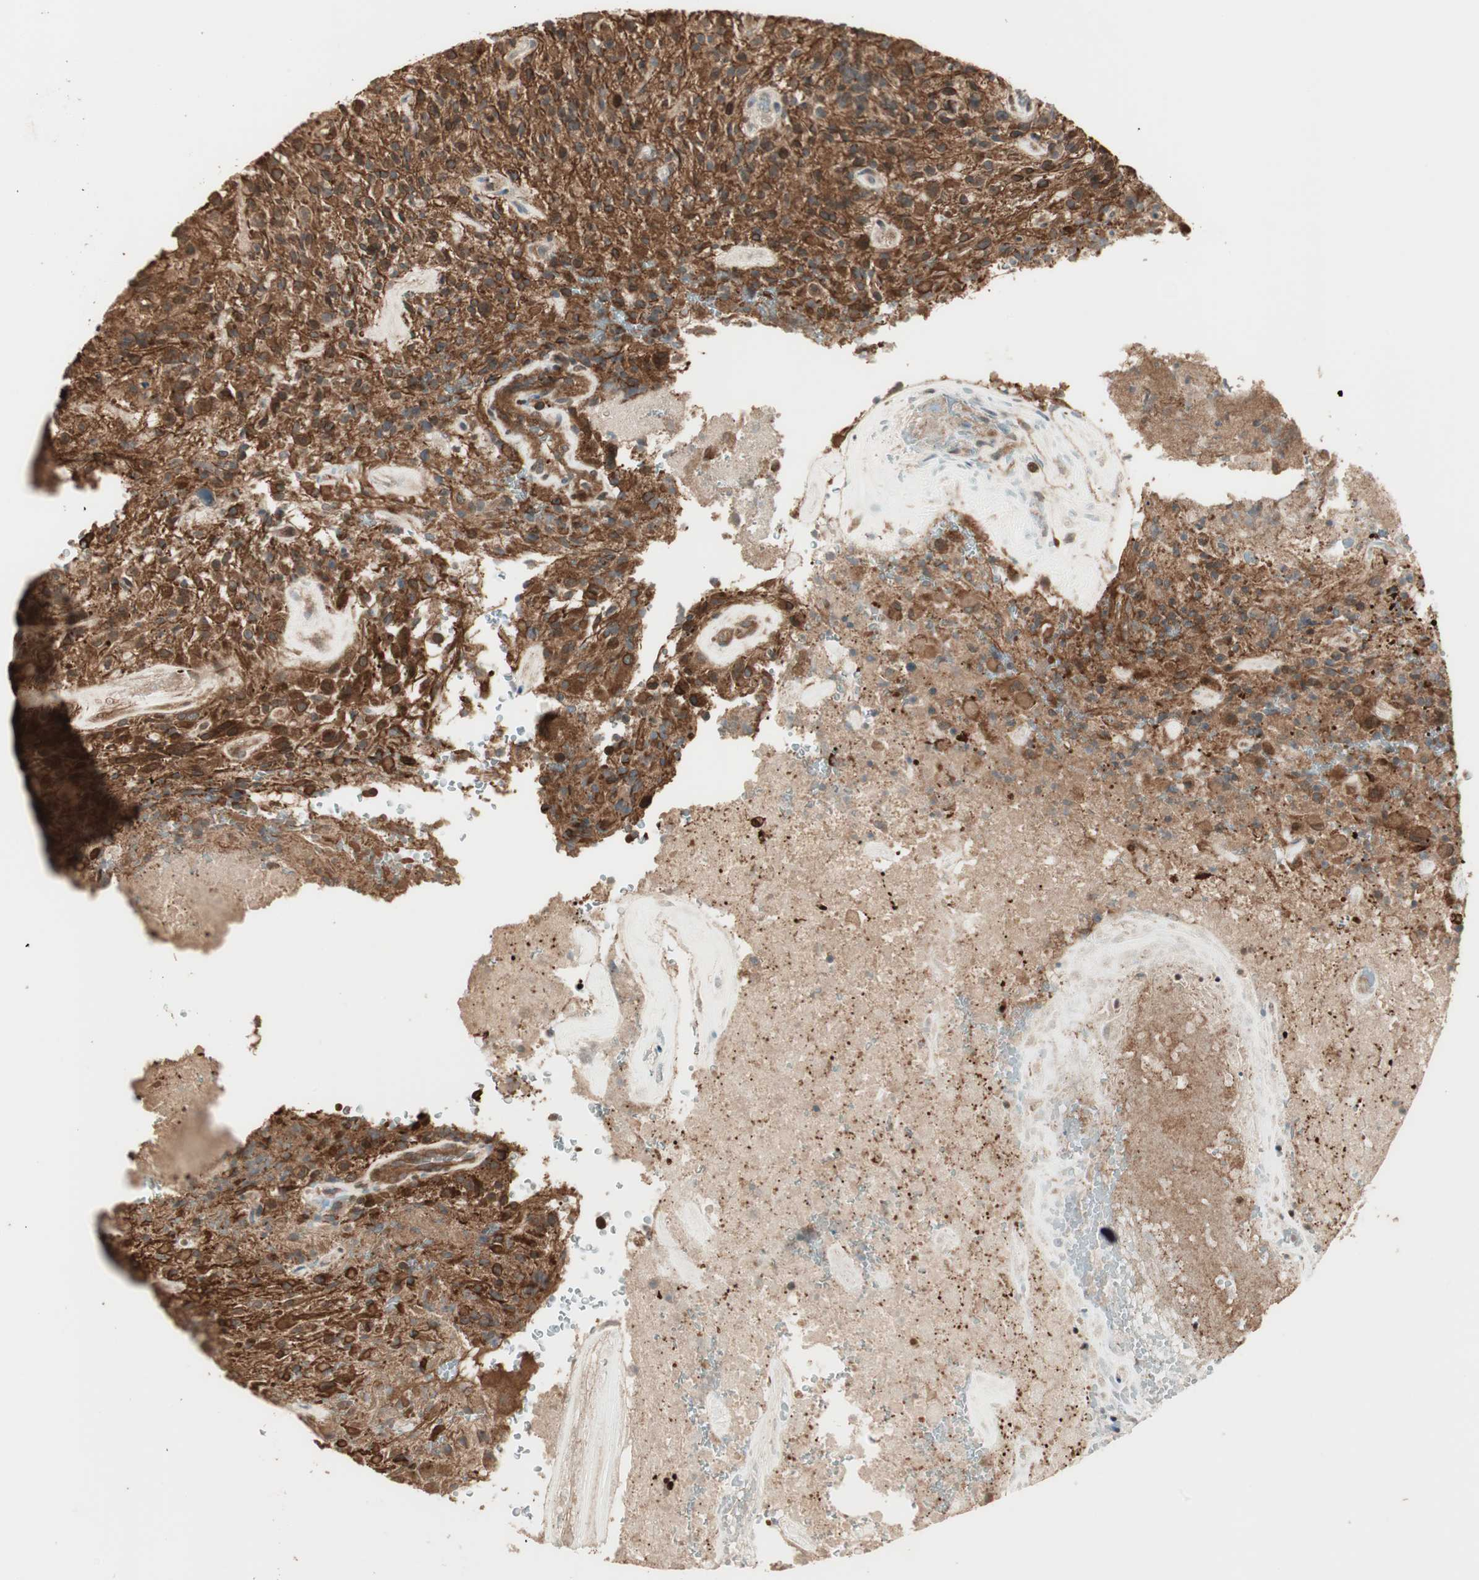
{"staining": {"intensity": "strong", "quantity": ">75%", "location": "cytoplasmic/membranous,nuclear"}, "tissue": "glioma", "cell_type": "Tumor cells", "image_type": "cancer", "snomed": [{"axis": "morphology", "description": "Glioma, malignant, High grade"}, {"axis": "topography", "description": "Brain"}], "caption": "Malignant glioma (high-grade) was stained to show a protein in brown. There is high levels of strong cytoplasmic/membranous and nuclear expression in about >75% of tumor cells.", "gene": "CNOT4", "patient": {"sex": "male", "age": 71}}